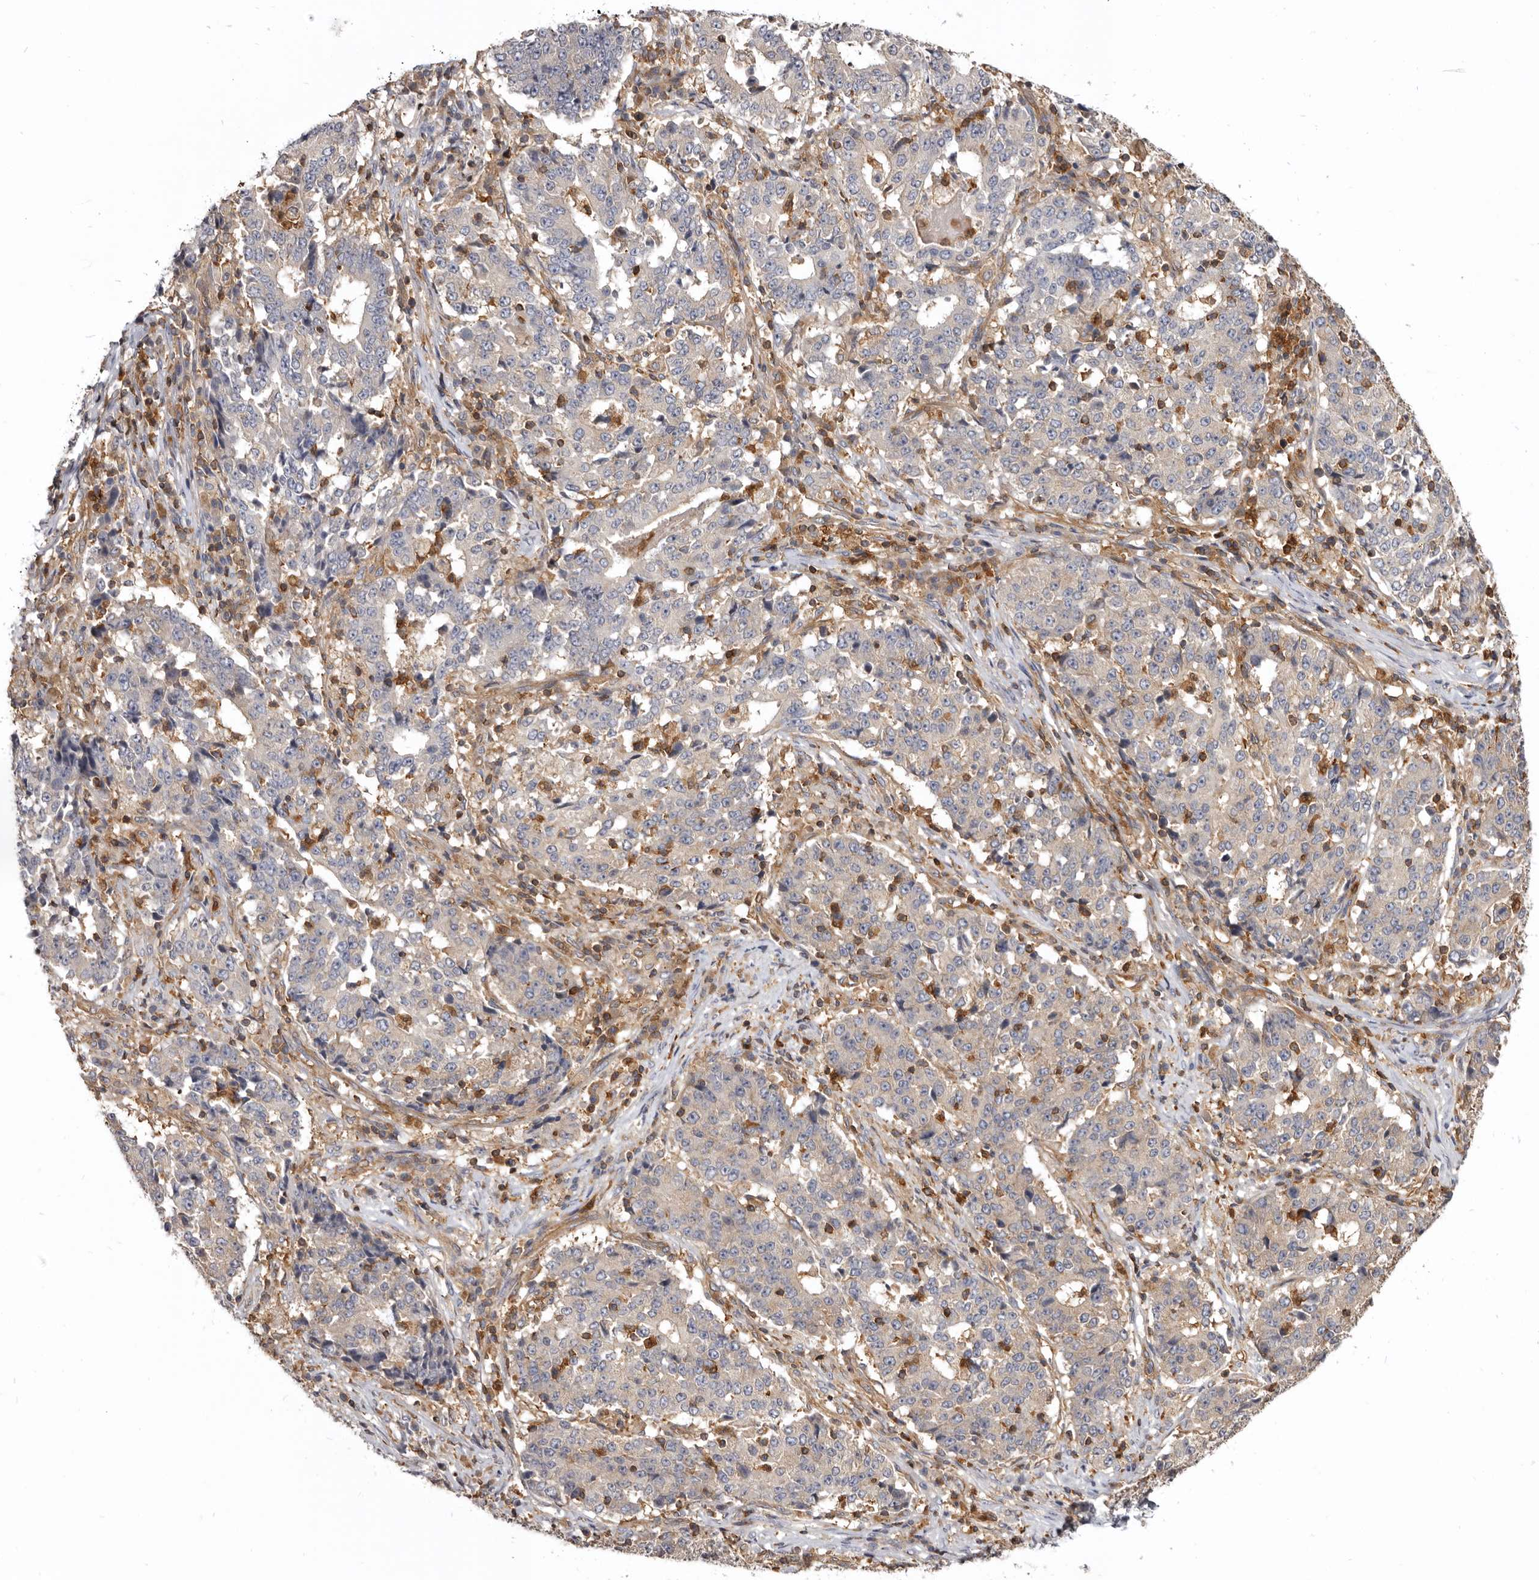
{"staining": {"intensity": "negative", "quantity": "none", "location": "none"}, "tissue": "stomach cancer", "cell_type": "Tumor cells", "image_type": "cancer", "snomed": [{"axis": "morphology", "description": "Adenocarcinoma, NOS"}, {"axis": "topography", "description": "Stomach"}], "caption": "Human stomach cancer stained for a protein using IHC demonstrates no staining in tumor cells.", "gene": "CBL", "patient": {"sex": "male", "age": 59}}